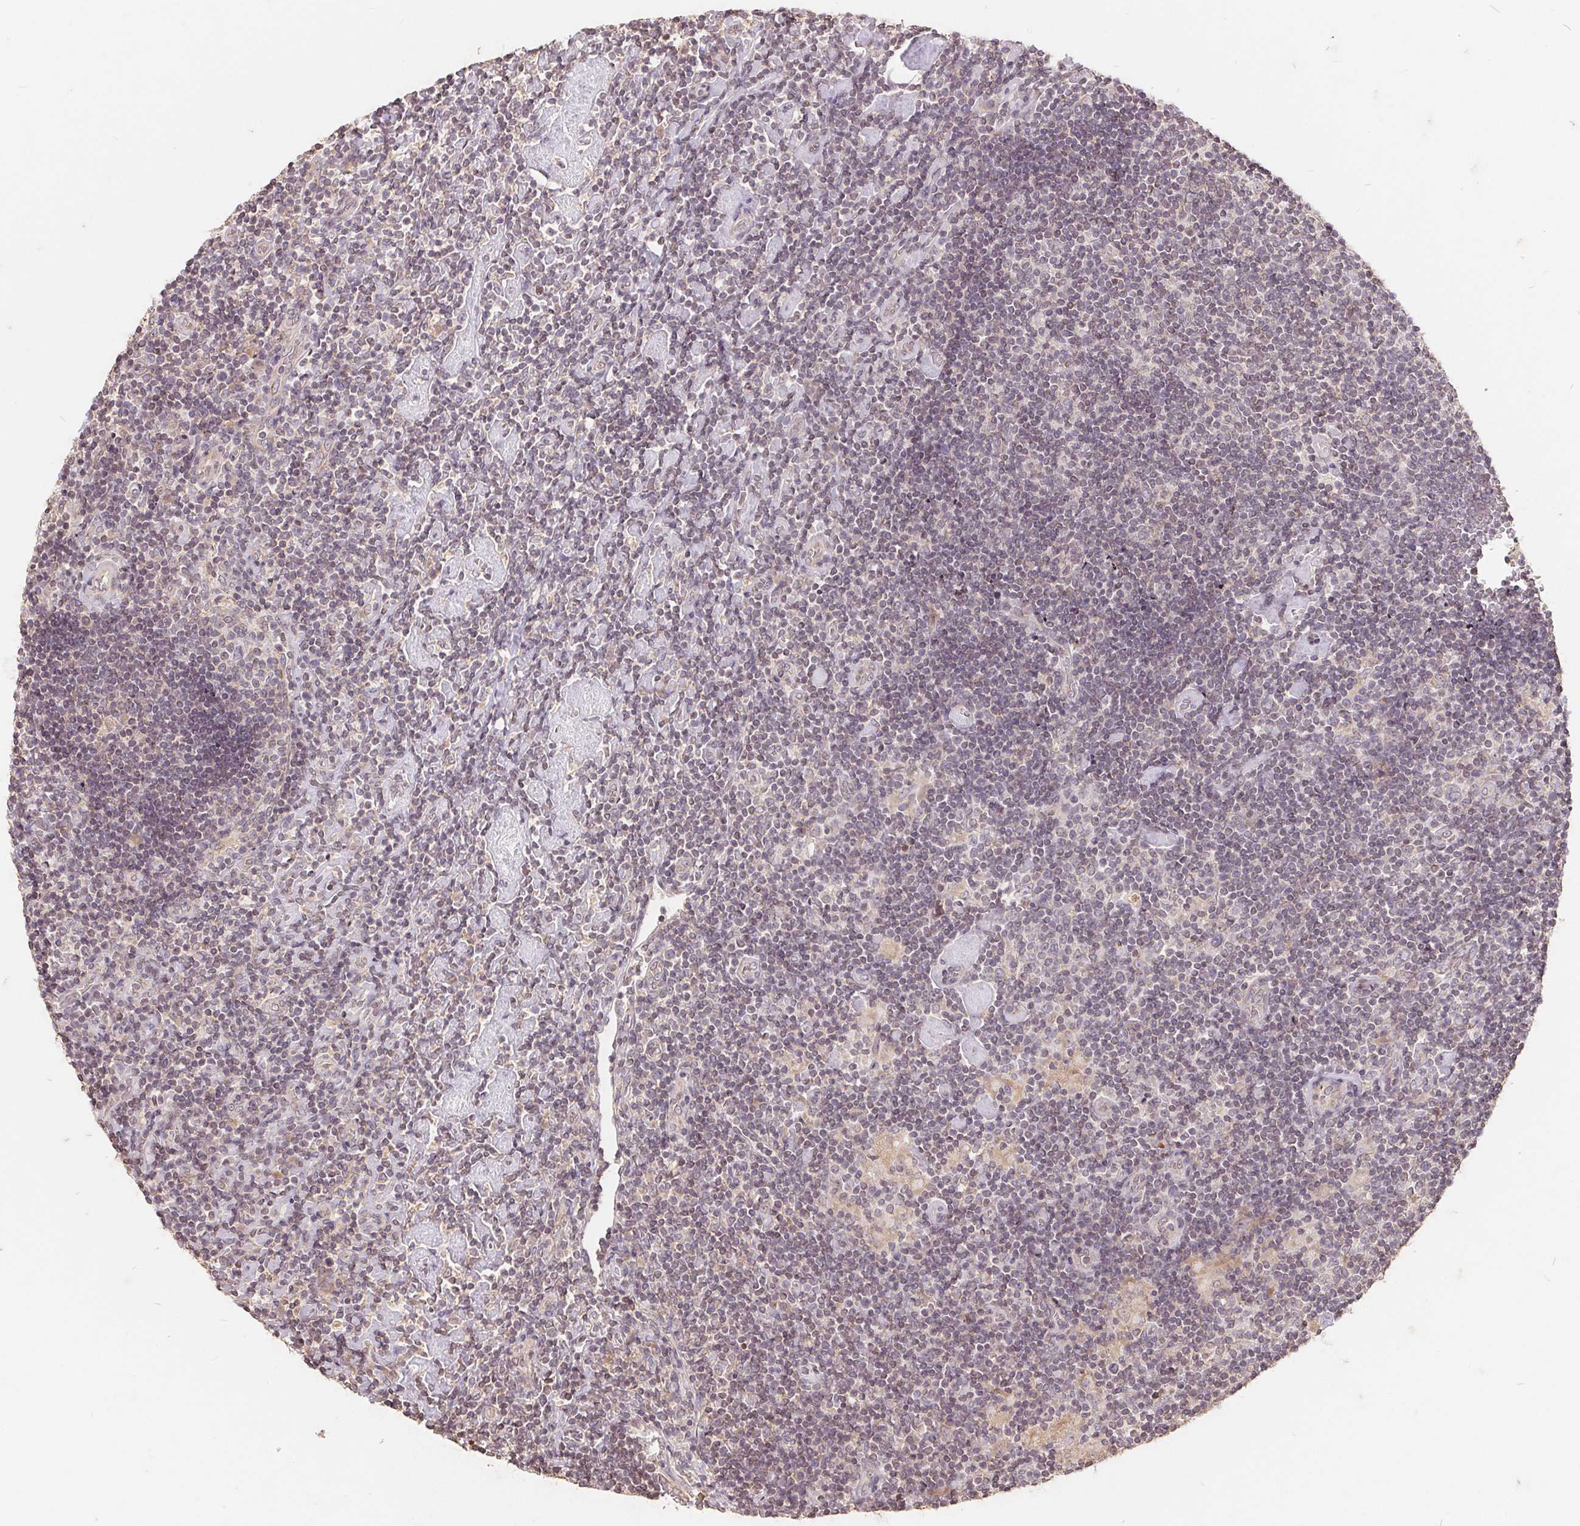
{"staining": {"intensity": "negative", "quantity": "none", "location": "none"}, "tissue": "lymphoma", "cell_type": "Tumor cells", "image_type": "cancer", "snomed": [{"axis": "morphology", "description": "Hodgkin's disease, NOS"}, {"axis": "topography", "description": "Lymph node"}], "caption": "There is no significant positivity in tumor cells of lymphoma.", "gene": "CDIPT", "patient": {"sex": "male", "age": 40}}